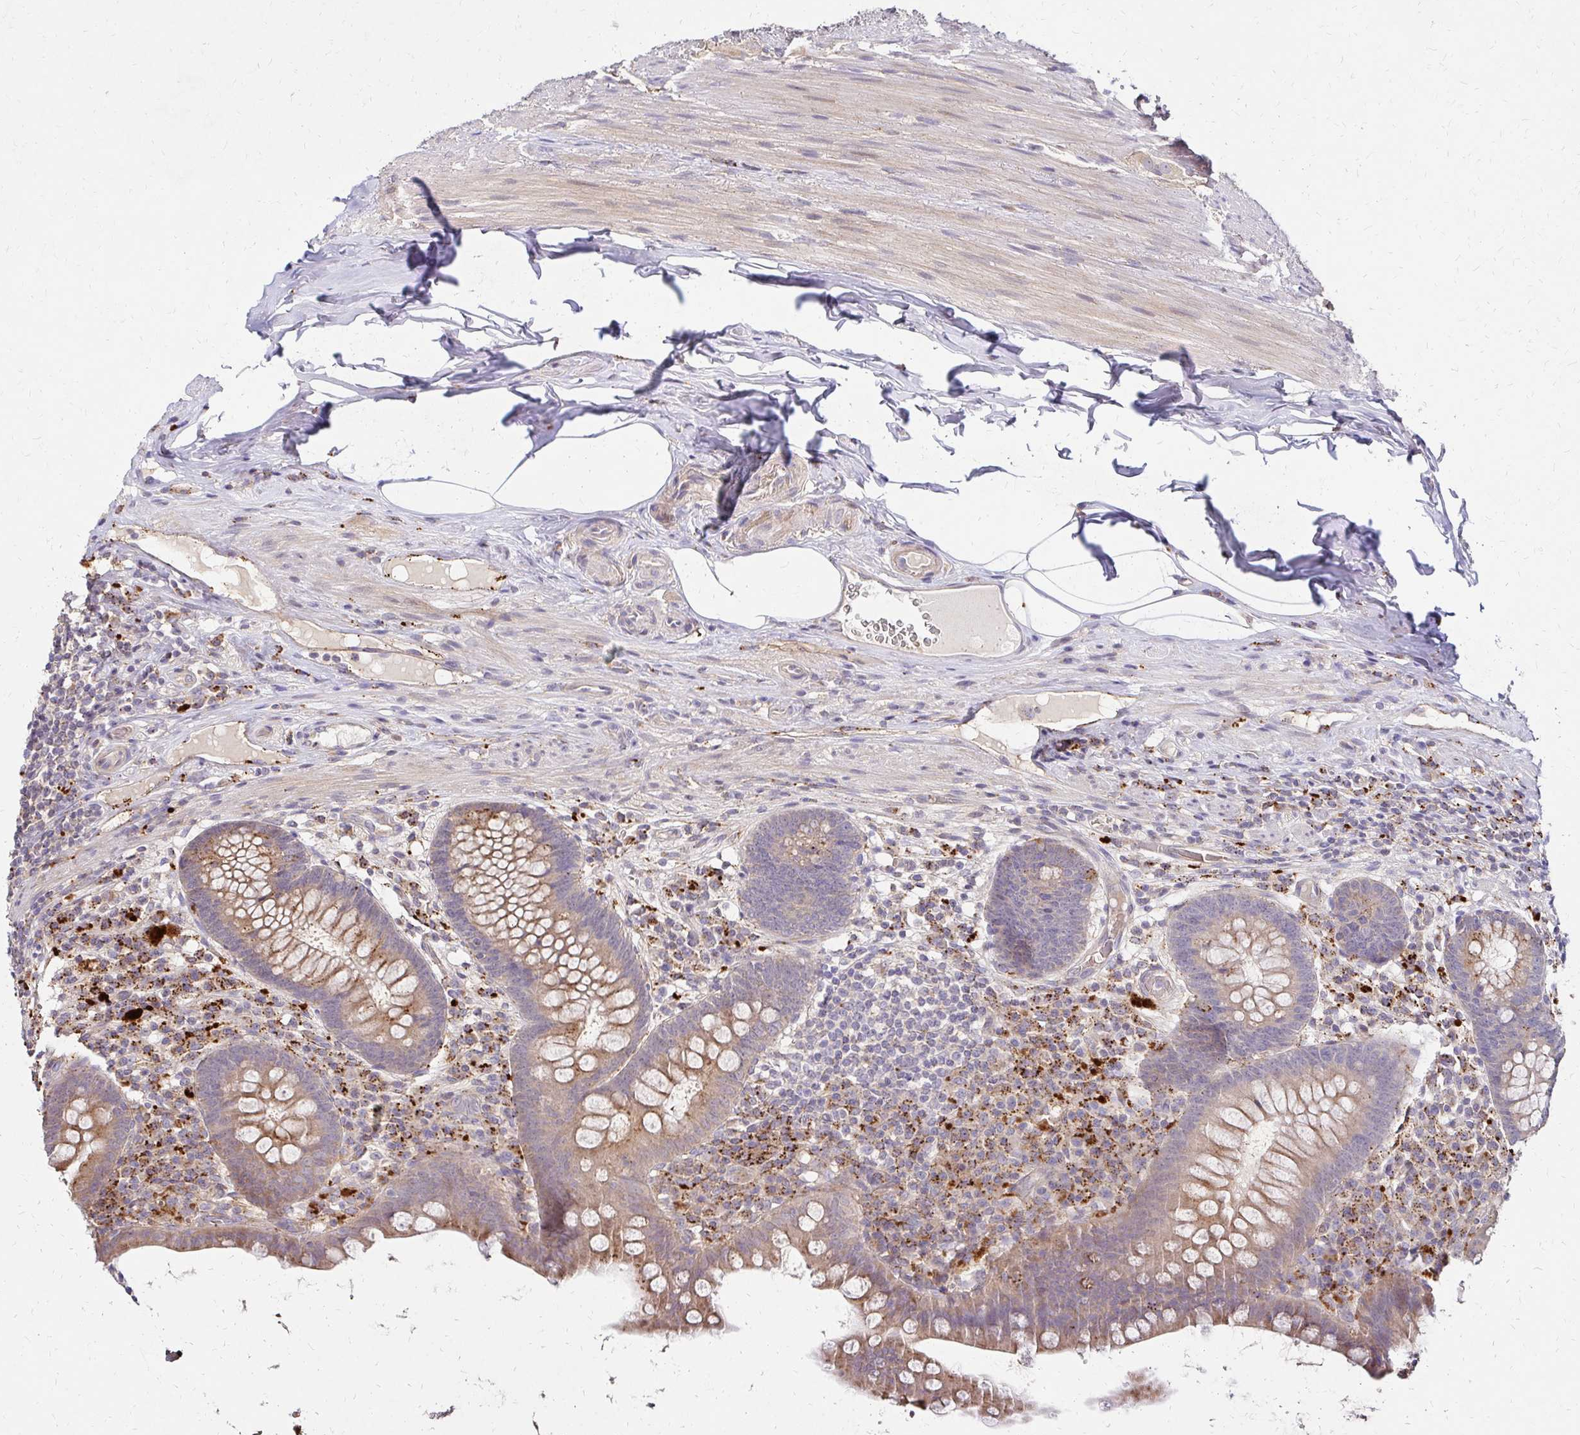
{"staining": {"intensity": "weak", "quantity": ">75%", "location": "cytoplasmic/membranous"}, "tissue": "appendix", "cell_type": "Glandular cells", "image_type": "normal", "snomed": [{"axis": "morphology", "description": "Normal tissue, NOS"}, {"axis": "topography", "description": "Appendix"}], "caption": "IHC image of benign appendix stained for a protein (brown), which displays low levels of weak cytoplasmic/membranous staining in about >75% of glandular cells.", "gene": "IDUA", "patient": {"sex": "male", "age": 71}}